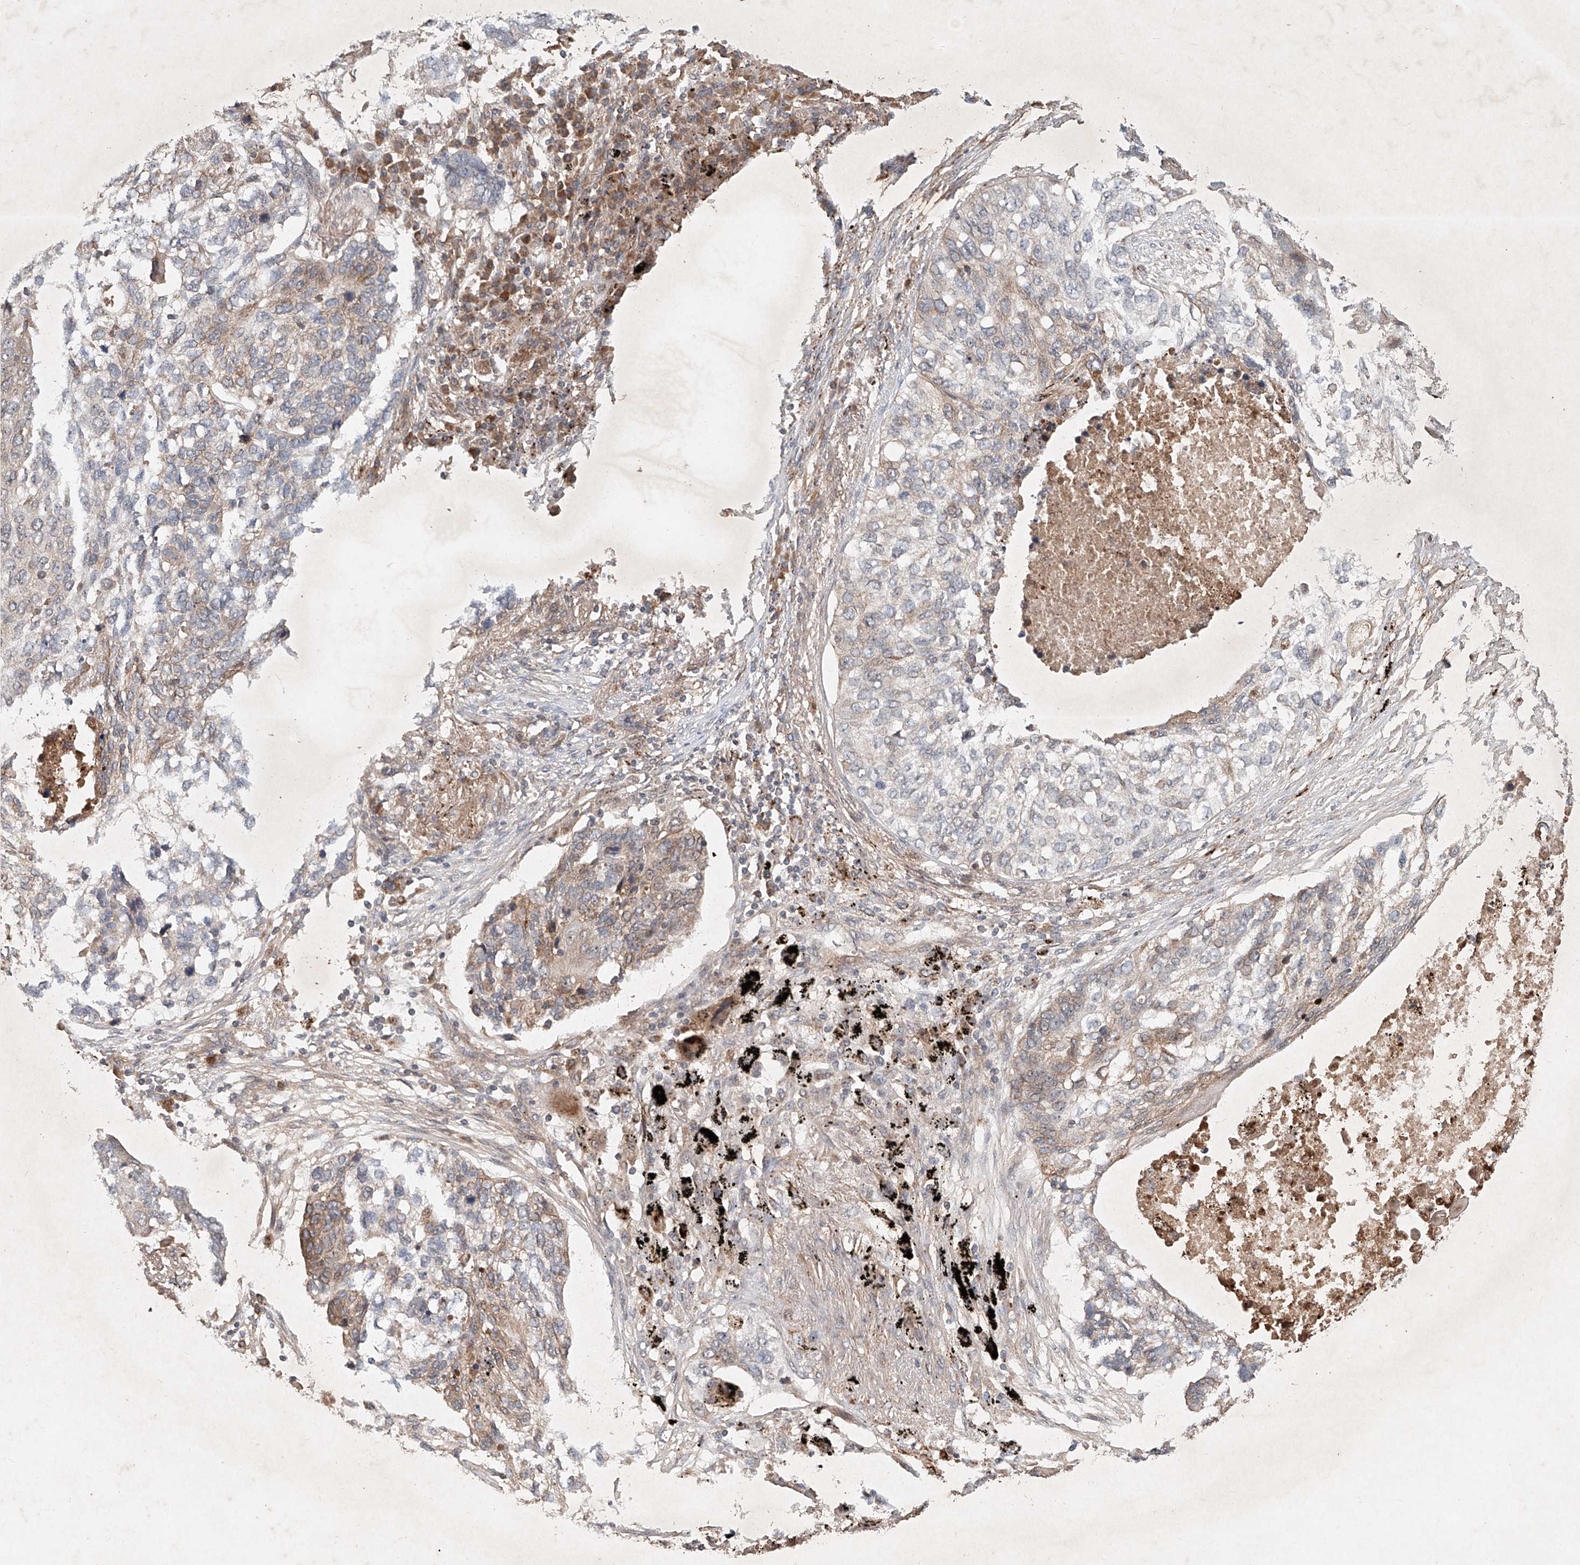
{"staining": {"intensity": "moderate", "quantity": "<25%", "location": "cytoplasmic/membranous"}, "tissue": "lung cancer", "cell_type": "Tumor cells", "image_type": "cancer", "snomed": [{"axis": "morphology", "description": "Squamous cell carcinoma, NOS"}, {"axis": "topography", "description": "Lung"}], "caption": "Immunohistochemistry image of neoplastic tissue: squamous cell carcinoma (lung) stained using immunohistochemistry (IHC) reveals low levels of moderate protein expression localized specifically in the cytoplasmic/membranous of tumor cells, appearing as a cytoplasmic/membranous brown color.", "gene": "IER5", "patient": {"sex": "female", "age": 63}}